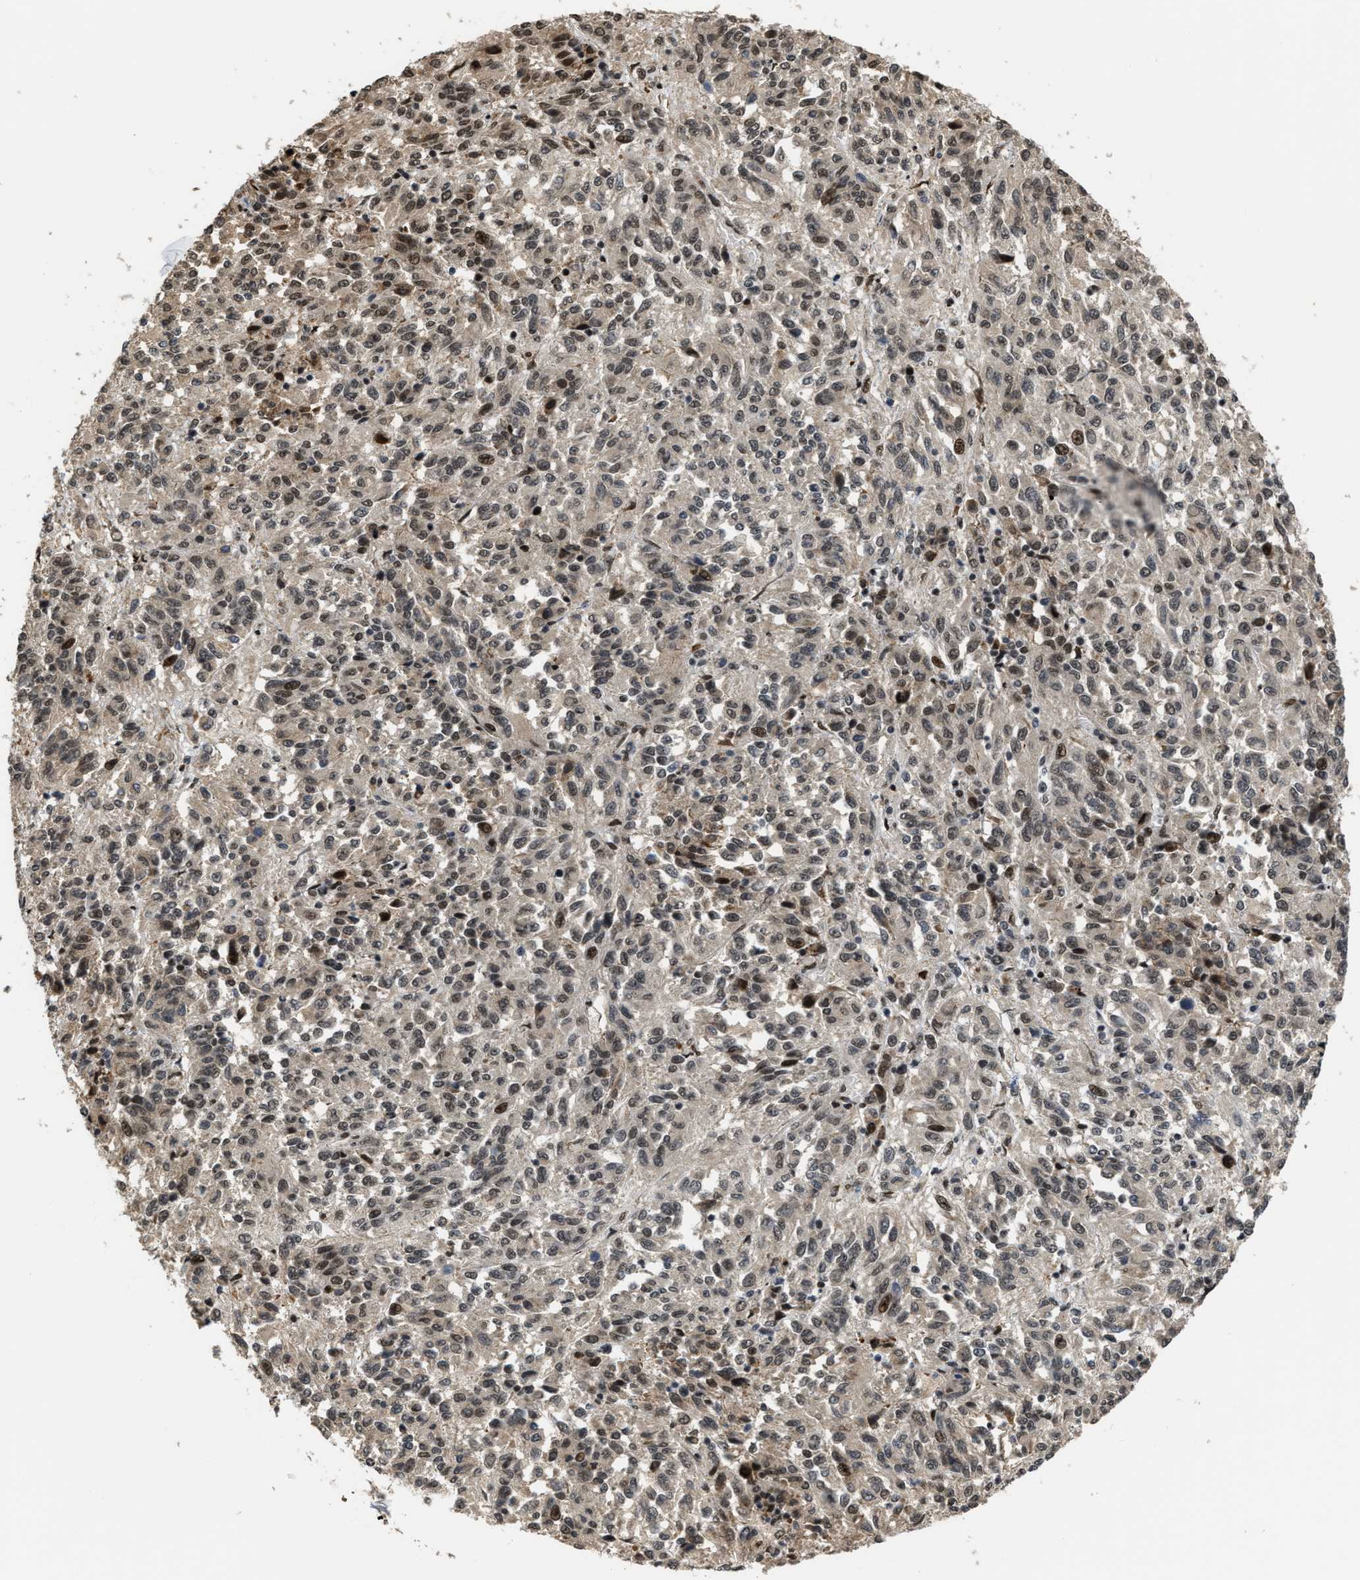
{"staining": {"intensity": "weak", "quantity": ">75%", "location": "nuclear"}, "tissue": "melanoma", "cell_type": "Tumor cells", "image_type": "cancer", "snomed": [{"axis": "morphology", "description": "Malignant melanoma, Metastatic site"}, {"axis": "topography", "description": "Lung"}], "caption": "Malignant melanoma (metastatic site) stained with DAB (3,3'-diaminobenzidine) immunohistochemistry (IHC) shows low levels of weak nuclear staining in approximately >75% of tumor cells.", "gene": "SERTAD2", "patient": {"sex": "male", "age": 64}}